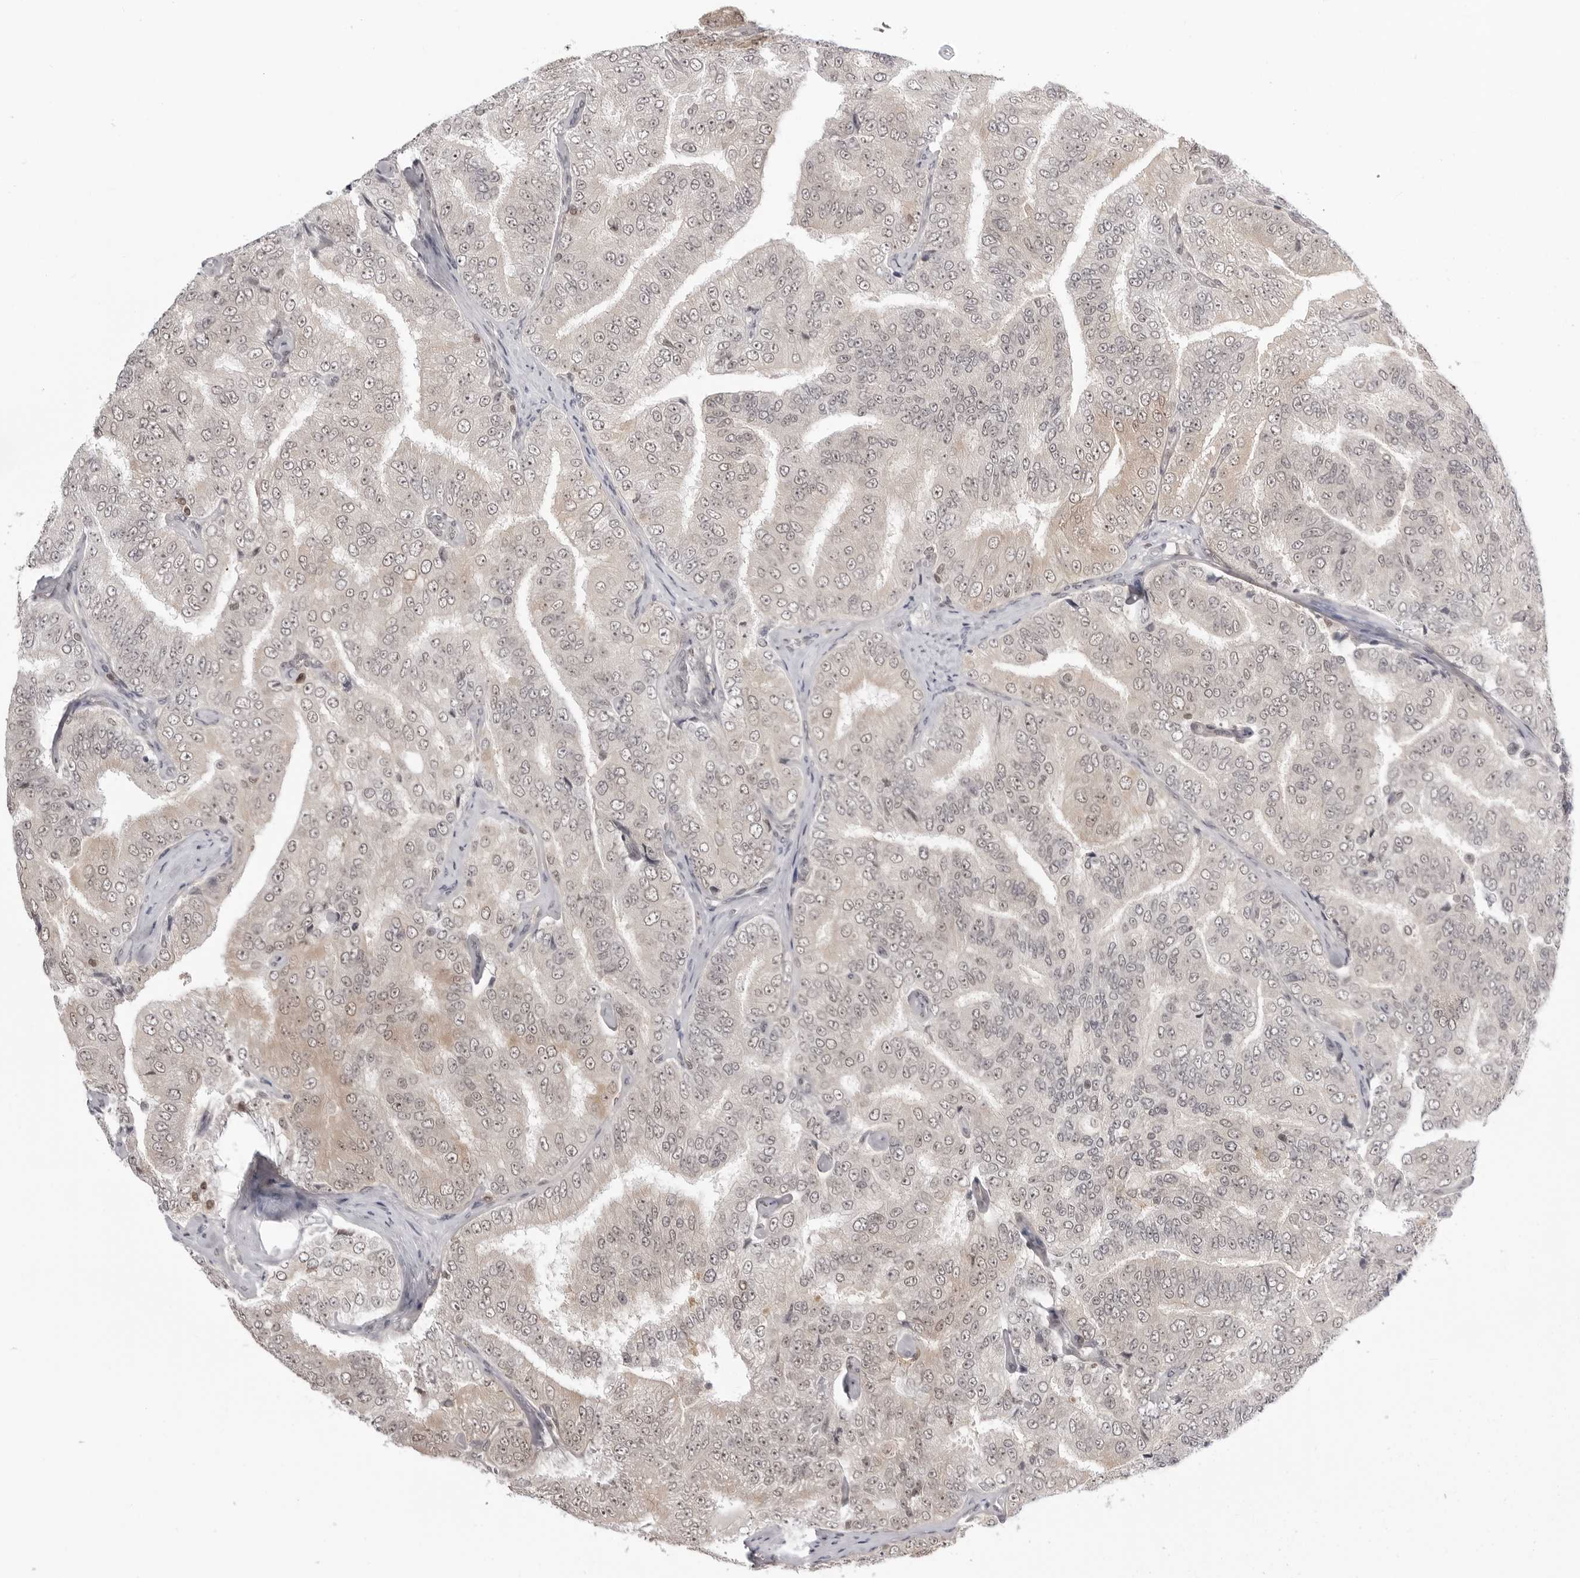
{"staining": {"intensity": "weak", "quantity": "25%-75%", "location": "nuclear"}, "tissue": "prostate cancer", "cell_type": "Tumor cells", "image_type": "cancer", "snomed": [{"axis": "morphology", "description": "Adenocarcinoma, High grade"}, {"axis": "topography", "description": "Prostate"}], "caption": "Brown immunohistochemical staining in human prostate cancer shows weak nuclear staining in approximately 25%-75% of tumor cells.", "gene": "YWHAG", "patient": {"sex": "male", "age": 58}}